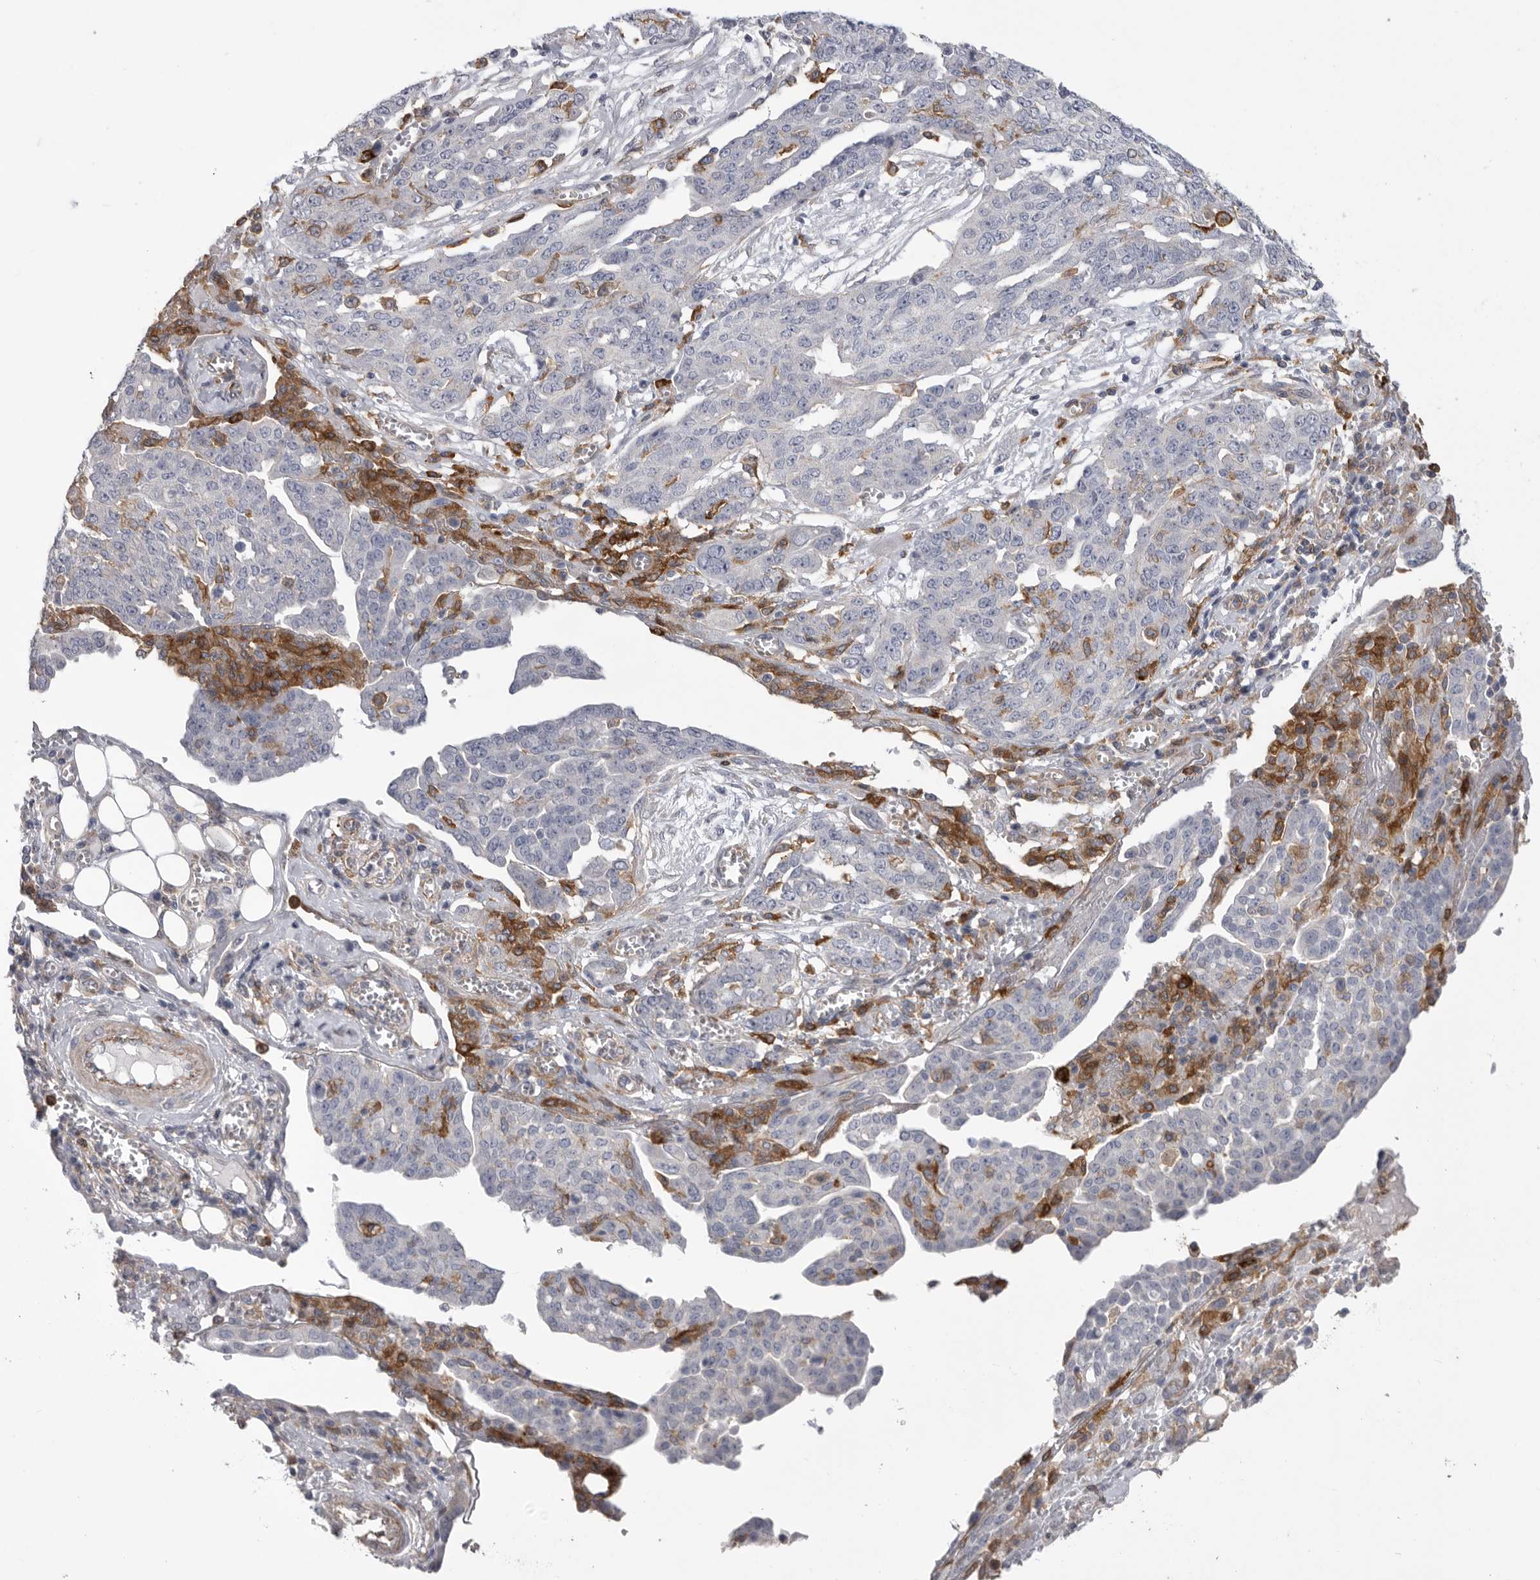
{"staining": {"intensity": "negative", "quantity": "none", "location": "none"}, "tissue": "ovarian cancer", "cell_type": "Tumor cells", "image_type": "cancer", "snomed": [{"axis": "morphology", "description": "Cystadenocarcinoma, serous, NOS"}, {"axis": "topography", "description": "Soft tissue"}, {"axis": "topography", "description": "Ovary"}], "caption": "Immunohistochemistry of human serous cystadenocarcinoma (ovarian) exhibits no staining in tumor cells.", "gene": "SIGLEC10", "patient": {"sex": "female", "age": 57}}